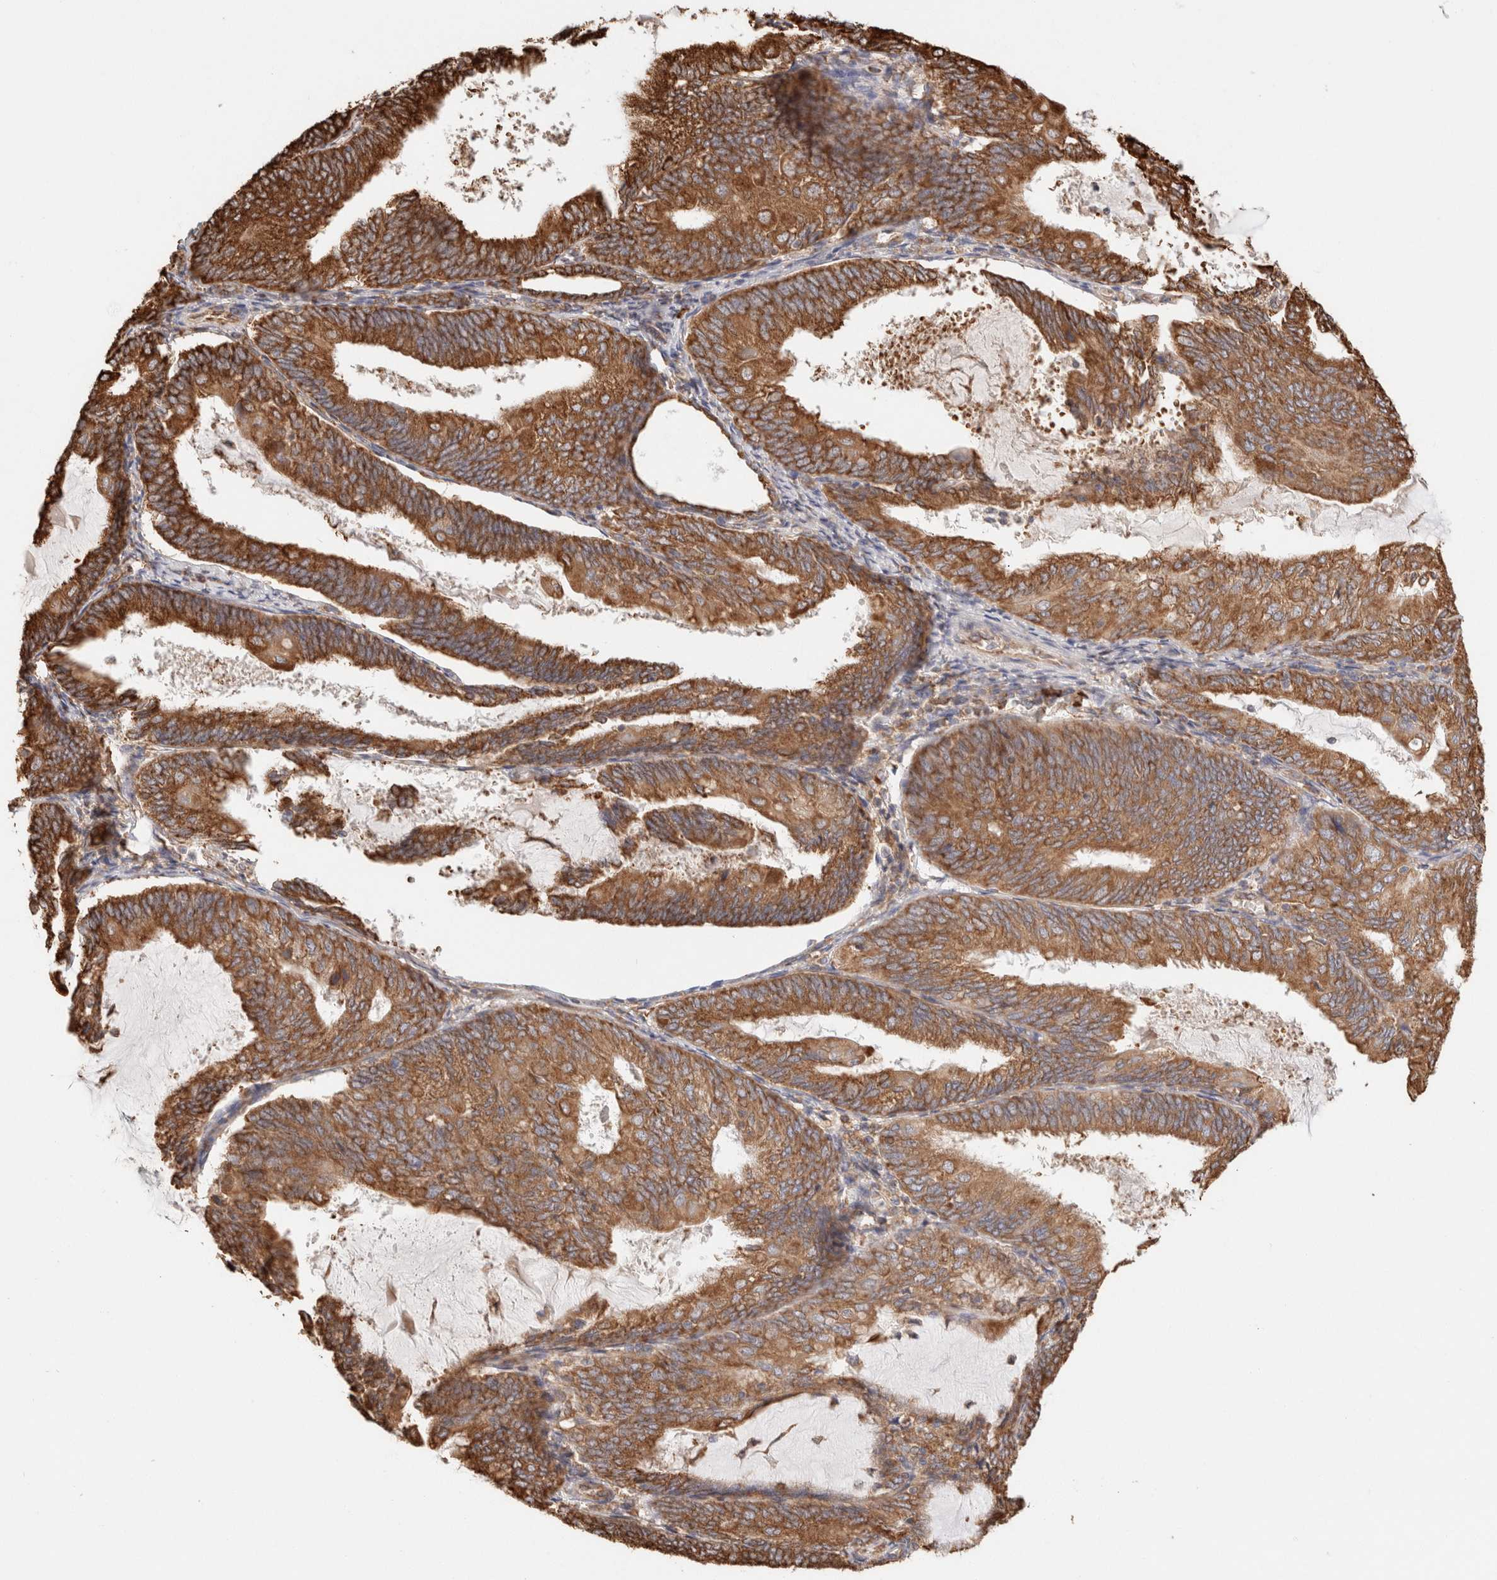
{"staining": {"intensity": "strong", "quantity": ">75%", "location": "cytoplasmic/membranous"}, "tissue": "endometrial cancer", "cell_type": "Tumor cells", "image_type": "cancer", "snomed": [{"axis": "morphology", "description": "Adenocarcinoma, NOS"}, {"axis": "topography", "description": "Endometrium"}], "caption": "Tumor cells display high levels of strong cytoplasmic/membranous staining in approximately >75% of cells in human endometrial cancer. Using DAB (3,3'-diaminobenzidine) (brown) and hematoxylin (blue) stains, captured at high magnification using brightfield microscopy.", "gene": "FER", "patient": {"sex": "female", "age": 81}}